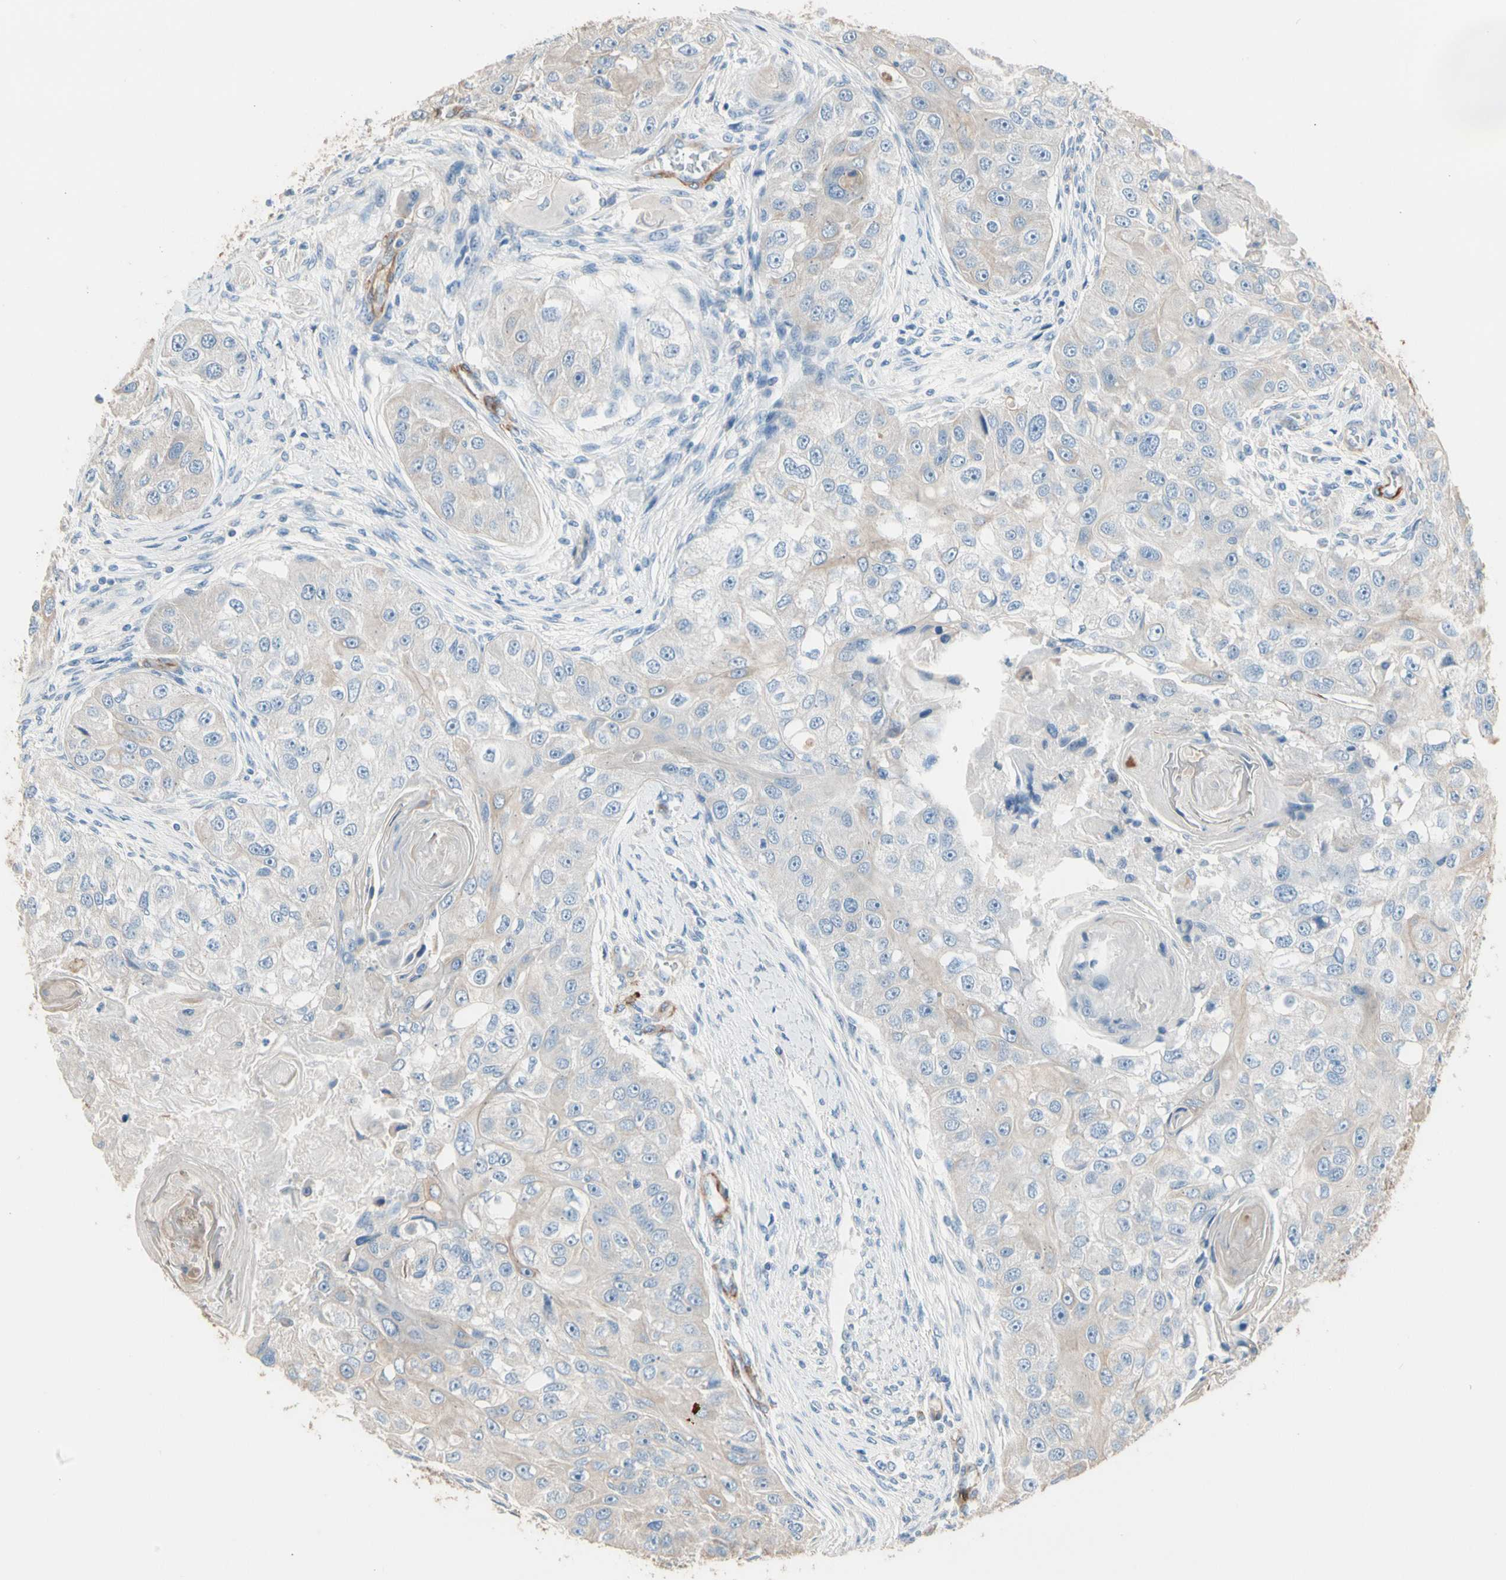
{"staining": {"intensity": "weak", "quantity": "25%-75%", "location": "cytoplasmic/membranous"}, "tissue": "head and neck cancer", "cell_type": "Tumor cells", "image_type": "cancer", "snomed": [{"axis": "morphology", "description": "Normal tissue, NOS"}, {"axis": "morphology", "description": "Squamous cell carcinoma, NOS"}, {"axis": "topography", "description": "Skeletal muscle"}, {"axis": "topography", "description": "Head-Neck"}], "caption": "Brown immunohistochemical staining in squamous cell carcinoma (head and neck) exhibits weak cytoplasmic/membranous expression in about 25%-75% of tumor cells.", "gene": "SUSD2", "patient": {"sex": "male", "age": 51}}